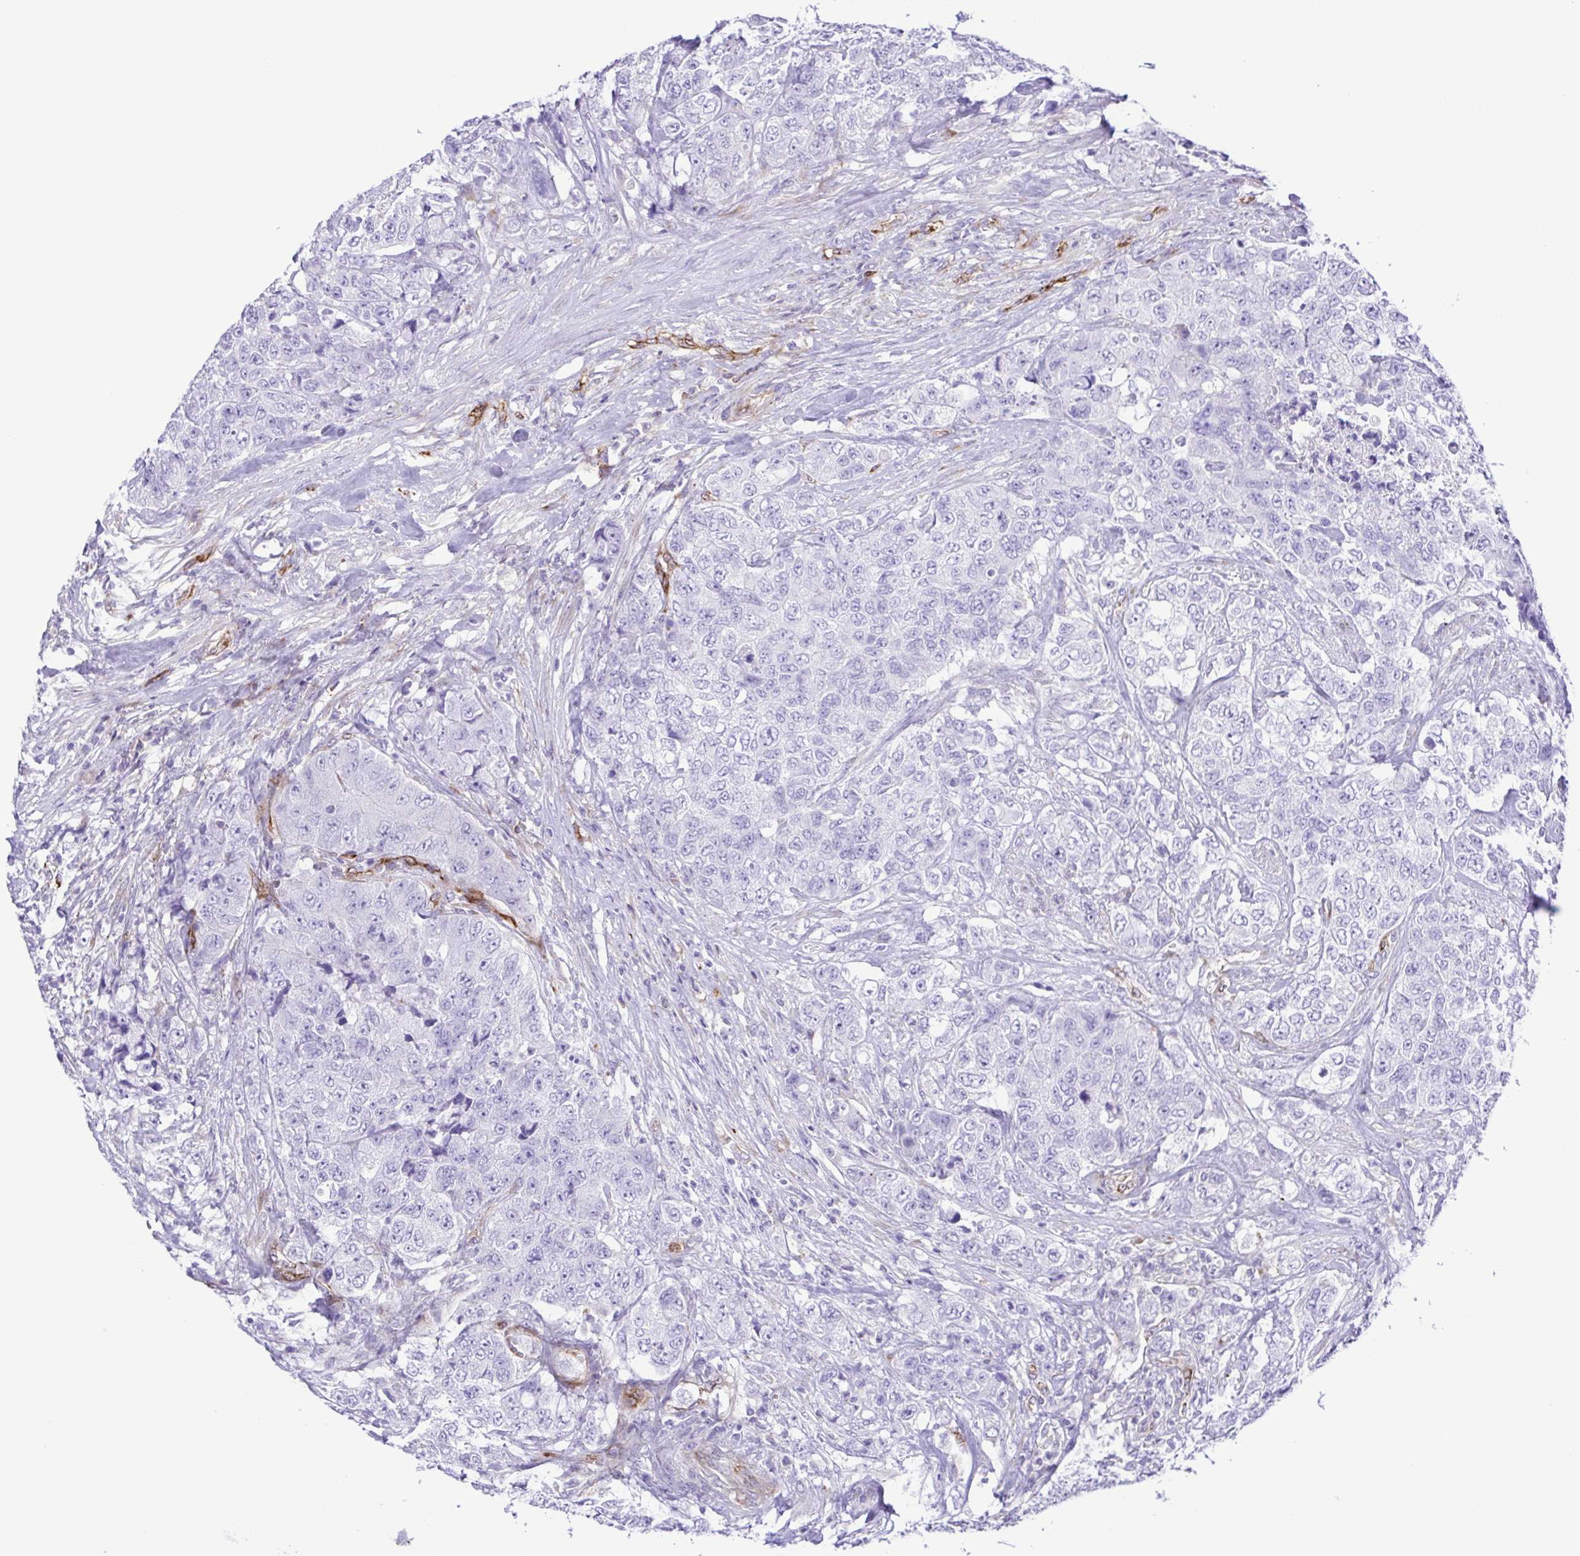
{"staining": {"intensity": "negative", "quantity": "none", "location": "none"}, "tissue": "urothelial cancer", "cell_type": "Tumor cells", "image_type": "cancer", "snomed": [{"axis": "morphology", "description": "Urothelial carcinoma, High grade"}, {"axis": "topography", "description": "Urinary bladder"}], "caption": "Human urothelial cancer stained for a protein using IHC reveals no staining in tumor cells.", "gene": "FLT1", "patient": {"sex": "female", "age": 78}}